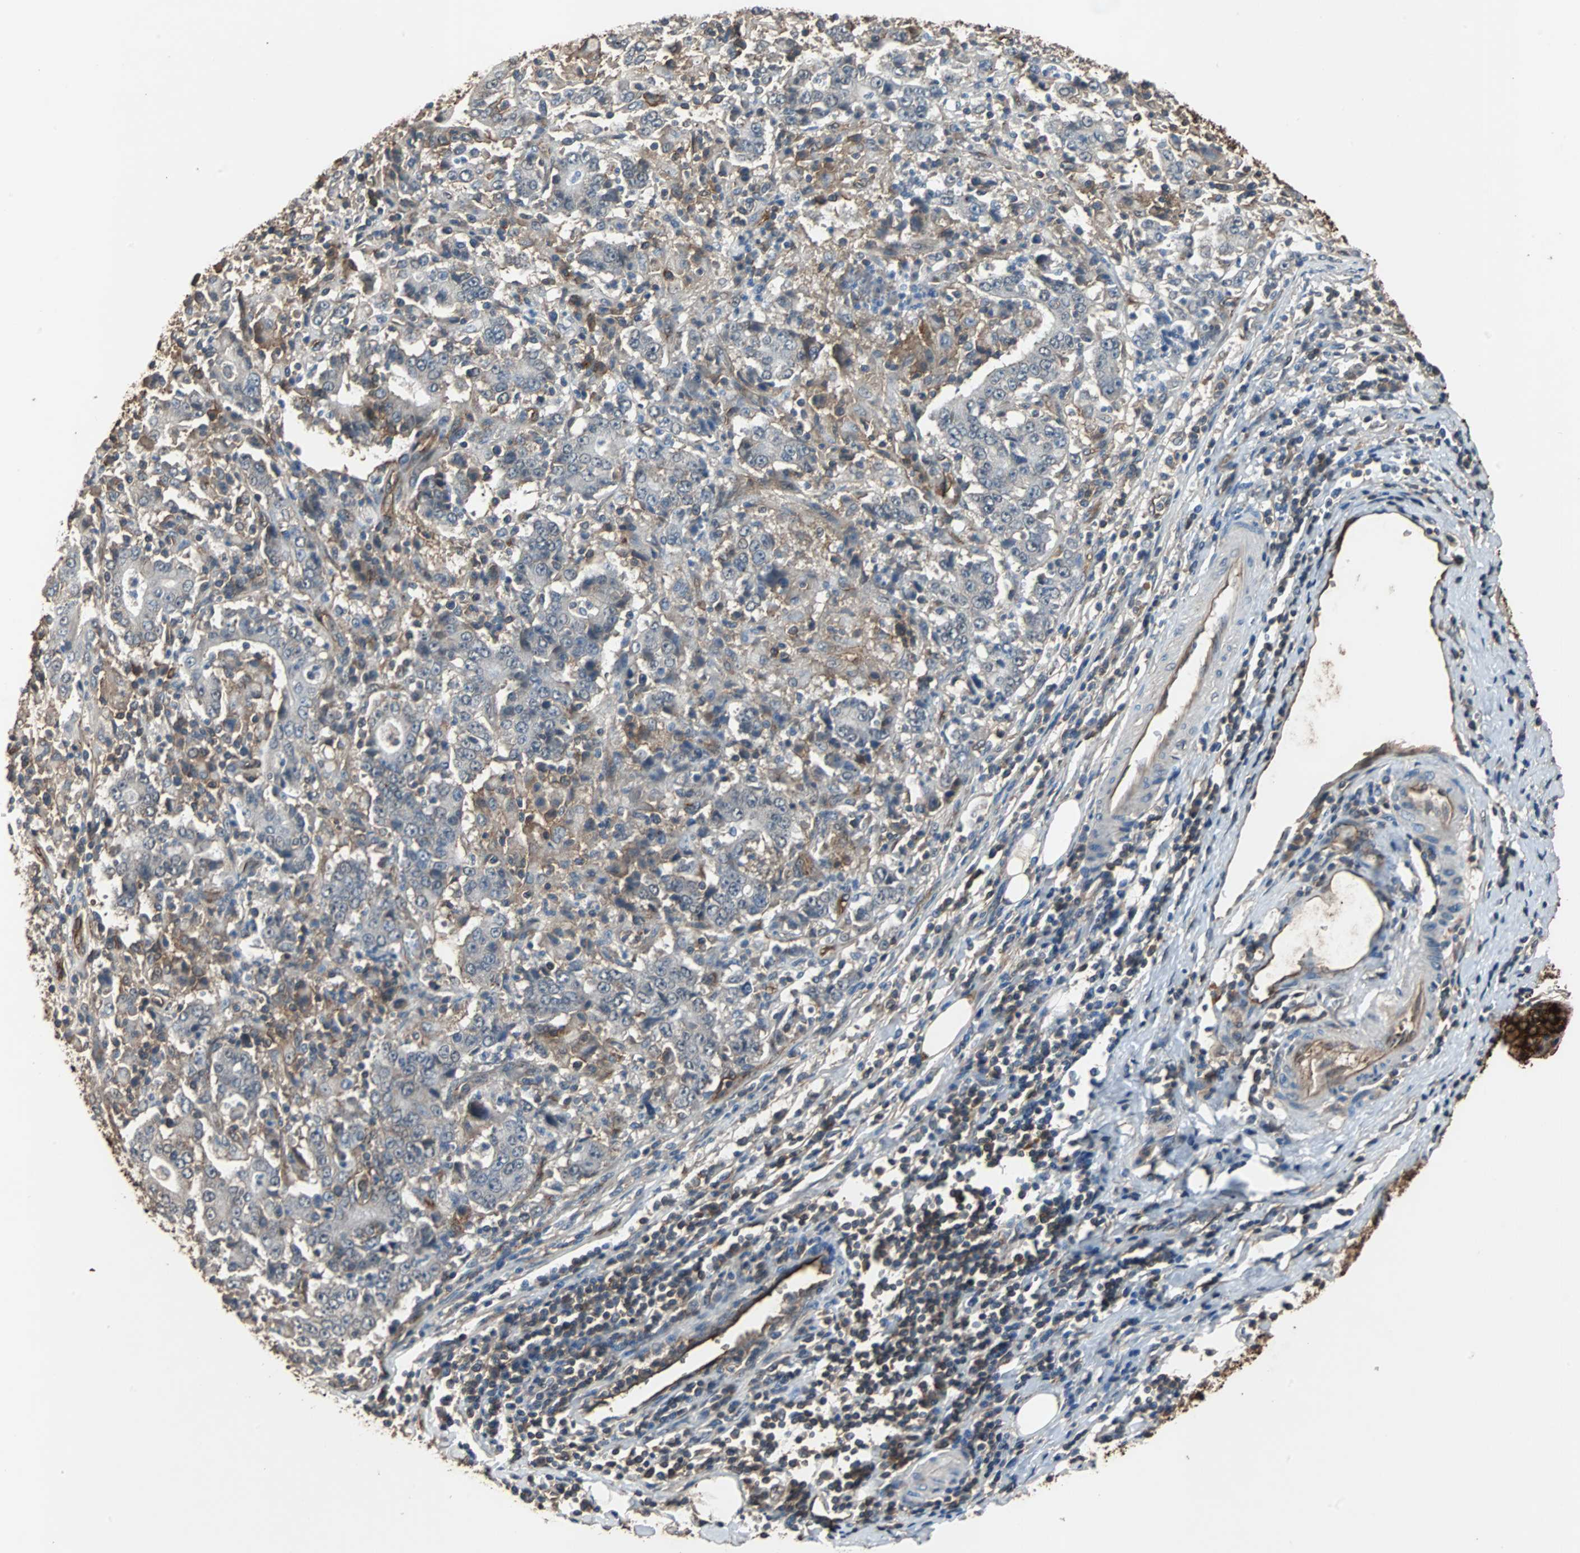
{"staining": {"intensity": "moderate", "quantity": "25%-75%", "location": "cytoplasmic/membranous"}, "tissue": "stomach cancer", "cell_type": "Tumor cells", "image_type": "cancer", "snomed": [{"axis": "morphology", "description": "Normal tissue, NOS"}, {"axis": "morphology", "description": "Adenocarcinoma, NOS"}, {"axis": "topography", "description": "Stomach, upper"}, {"axis": "topography", "description": "Stomach"}], "caption": "This photomicrograph demonstrates immunohistochemistry staining of stomach adenocarcinoma, with medium moderate cytoplasmic/membranous staining in about 25%-75% of tumor cells.", "gene": "NDRG1", "patient": {"sex": "male", "age": 59}}